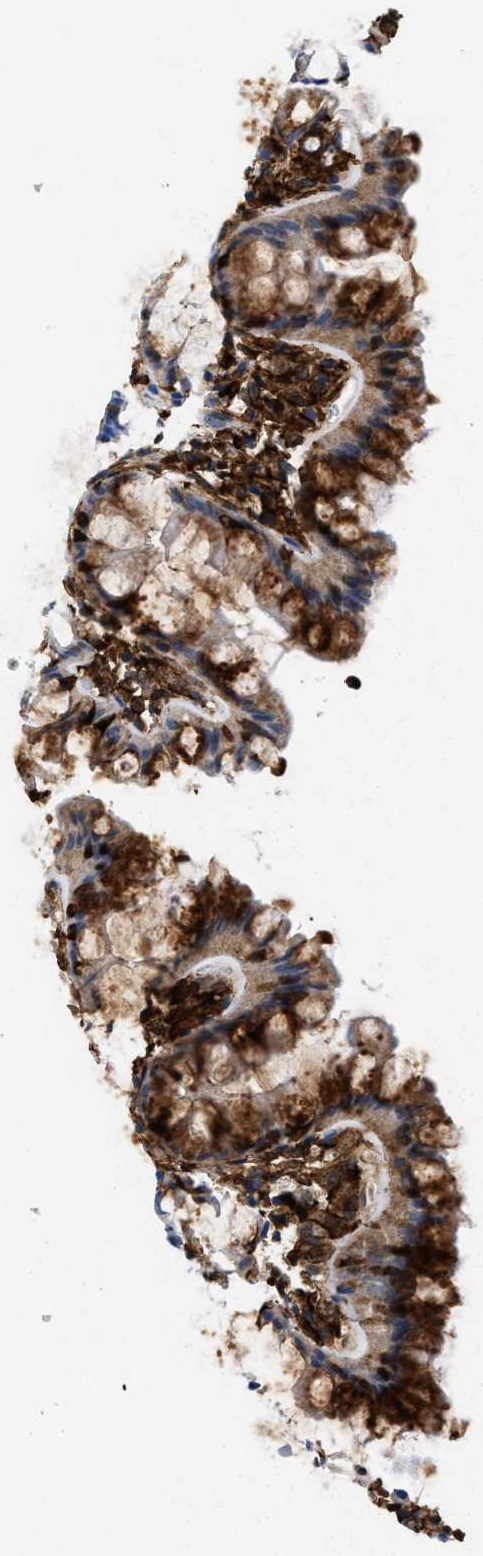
{"staining": {"intensity": "strong", "quantity": ">75%", "location": "cytoplasmic/membranous"}, "tissue": "colon", "cell_type": "Endothelial cells", "image_type": "normal", "snomed": [{"axis": "morphology", "description": "Normal tissue, NOS"}, {"axis": "topography", "description": "Colon"}], "caption": "The photomicrograph reveals immunohistochemical staining of unremarkable colon. There is strong cytoplasmic/membranous positivity is appreciated in about >75% of endothelial cells. (DAB (3,3'-diaminobenzidine) IHC with brightfield microscopy, high magnification).", "gene": "GSN", "patient": {"sex": "female", "age": 55}}